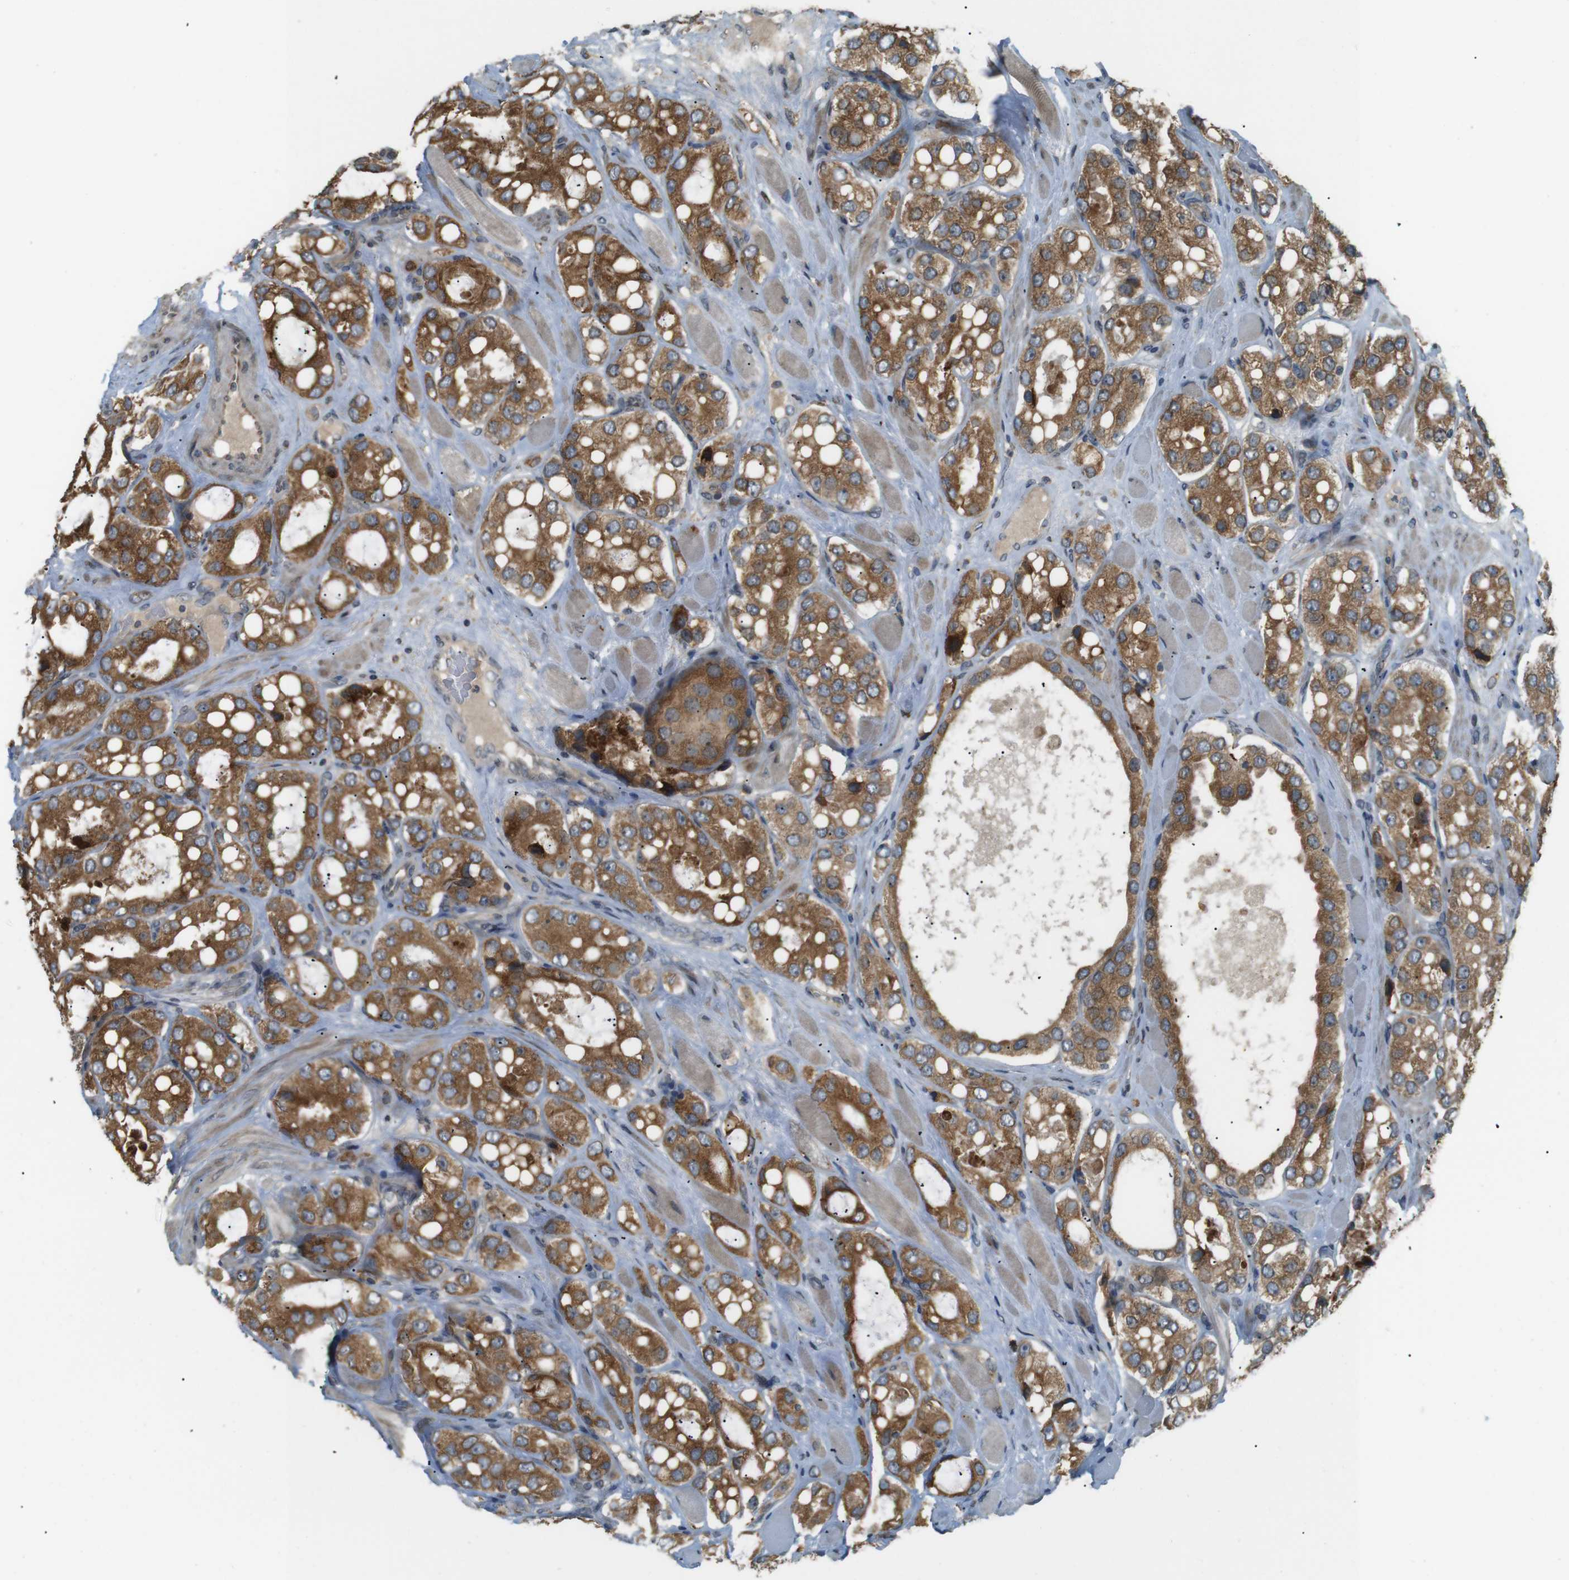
{"staining": {"intensity": "strong", "quantity": ">75%", "location": "cytoplasmic/membranous"}, "tissue": "prostate cancer", "cell_type": "Tumor cells", "image_type": "cancer", "snomed": [{"axis": "morphology", "description": "Adenocarcinoma, High grade"}, {"axis": "topography", "description": "Prostate"}], "caption": "There is high levels of strong cytoplasmic/membranous positivity in tumor cells of adenocarcinoma (high-grade) (prostate), as demonstrated by immunohistochemical staining (brown color).", "gene": "TMED4", "patient": {"sex": "male", "age": 65}}